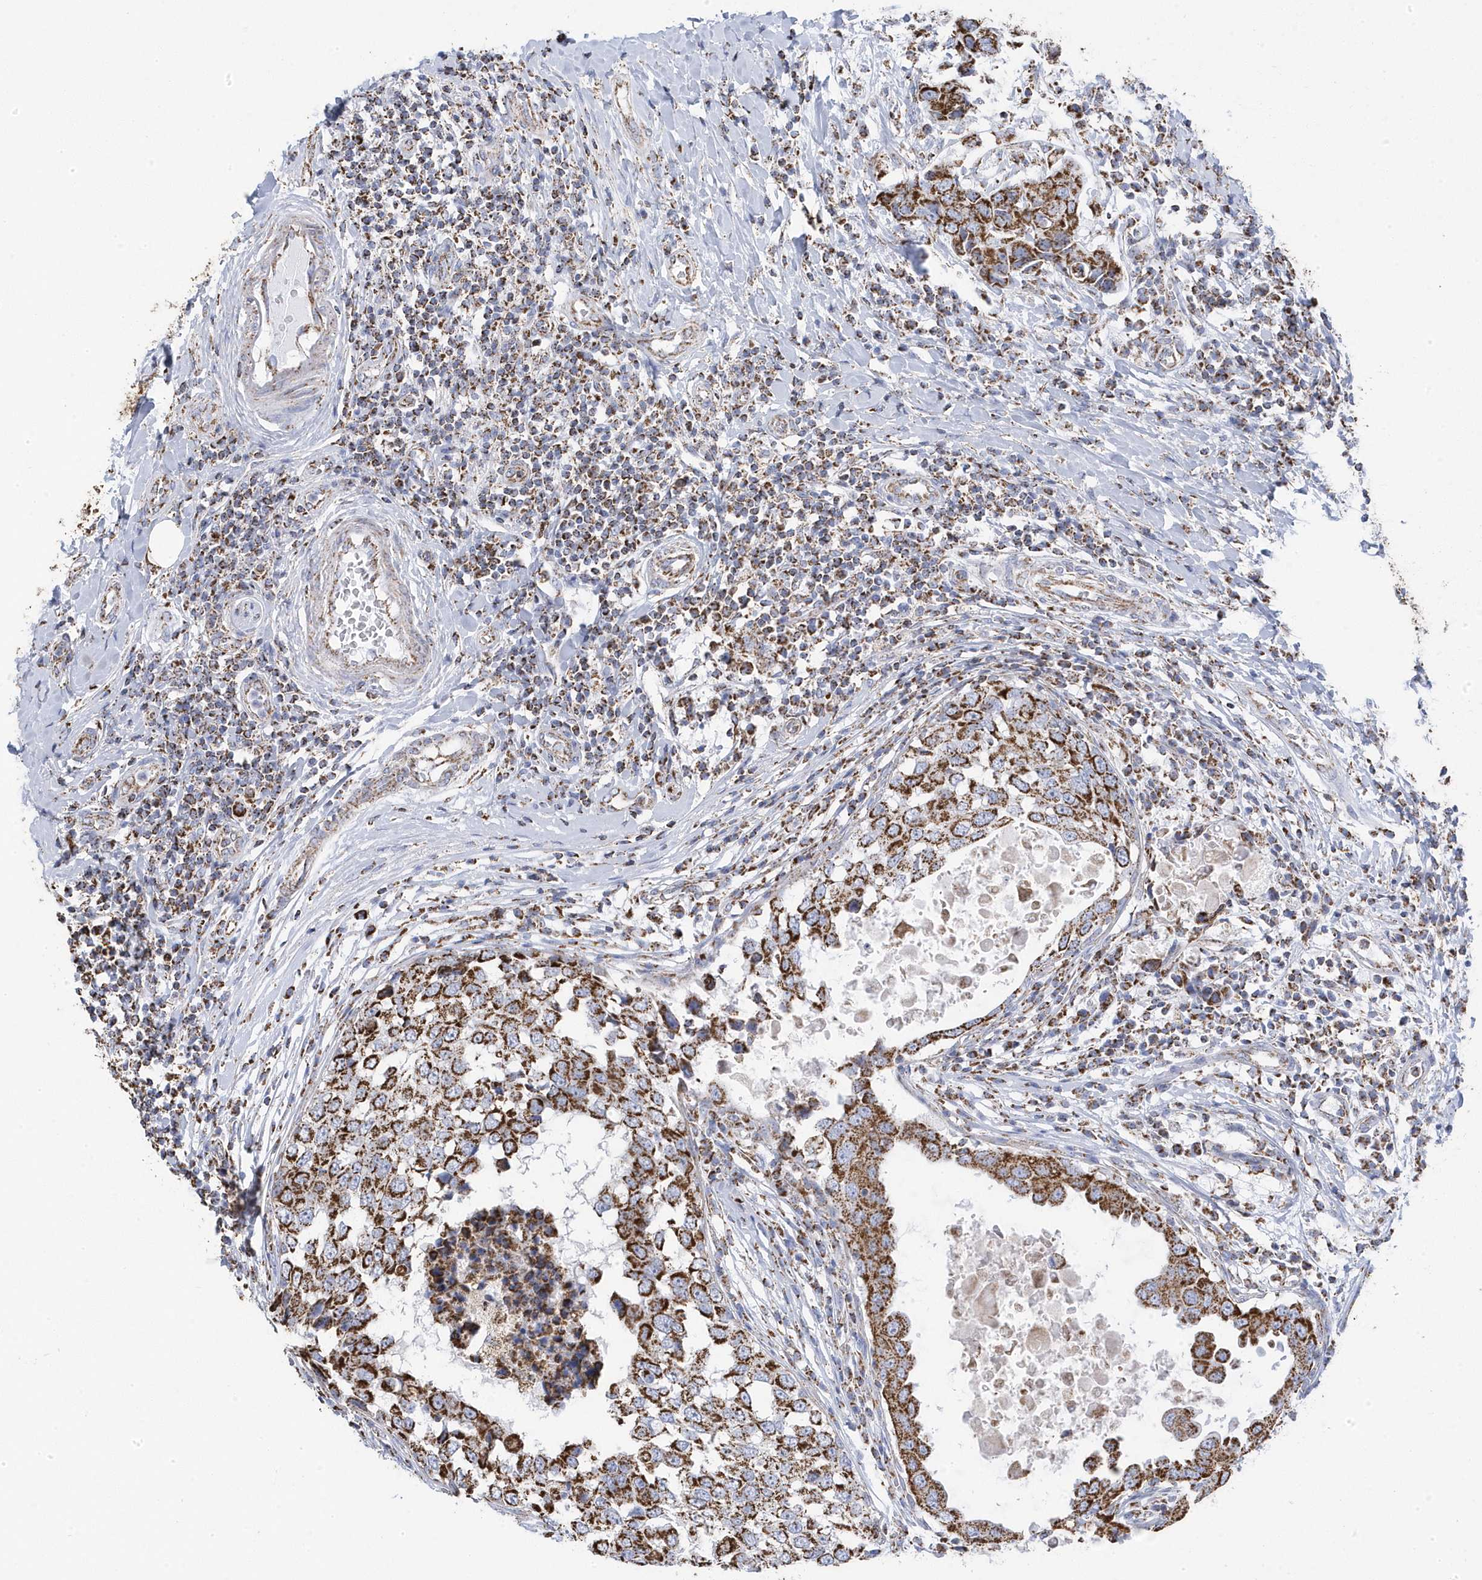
{"staining": {"intensity": "strong", "quantity": ">75%", "location": "cytoplasmic/membranous"}, "tissue": "breast cancer", "cell_type": "Tumor cells", "image_type": "cancer", "snomed": [{"axis": "morphology", "description": "Duct carcinoma"}, {"axis": "topography", "description": "Breast"}], "caption": "Invasive ductal carcinoma (breast) stained for a protein demonstrates strong cytoplasmic/membranous positivity in tumor cells.", "gene": "GTPBP8", "patient": {"sex": "female", "age": 27}}